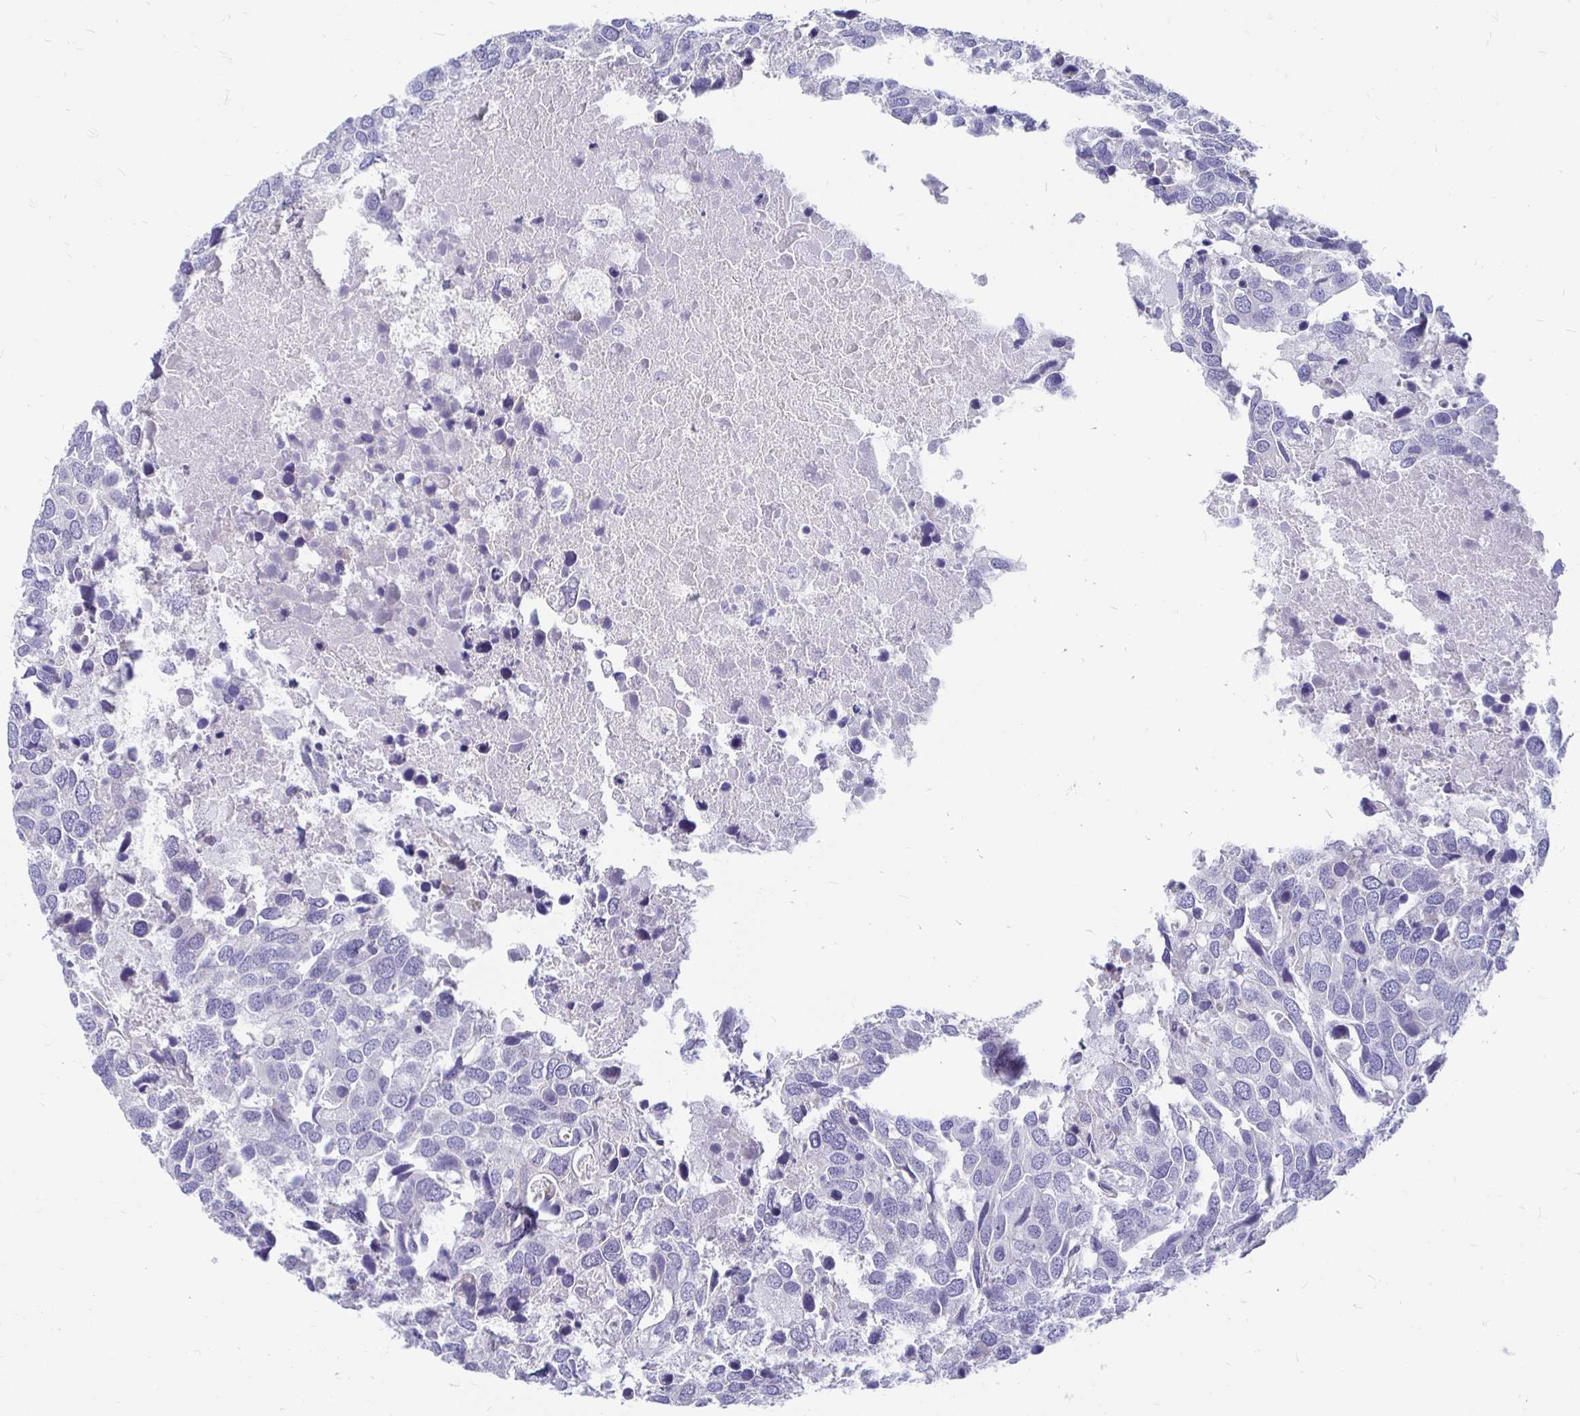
{"staining": {"intensity": "negative", "quantity": "none", "location": "none"}, "tissue": "breast cancer", "cell_type": "Tumor cells", "image_type": "cancer", "snomed": [{"axis": "morphology", "description": "Duct carcinoma"}, {"axis": "topography", "description": "Breast"}], "caption": "DAB immunohistochemical staining of infiltrating ductal carcinoma (breast) exhibits no significant expression in tumor cells.", "gene": "PEG10", "patient": {"sex": "female", "age": 83}}